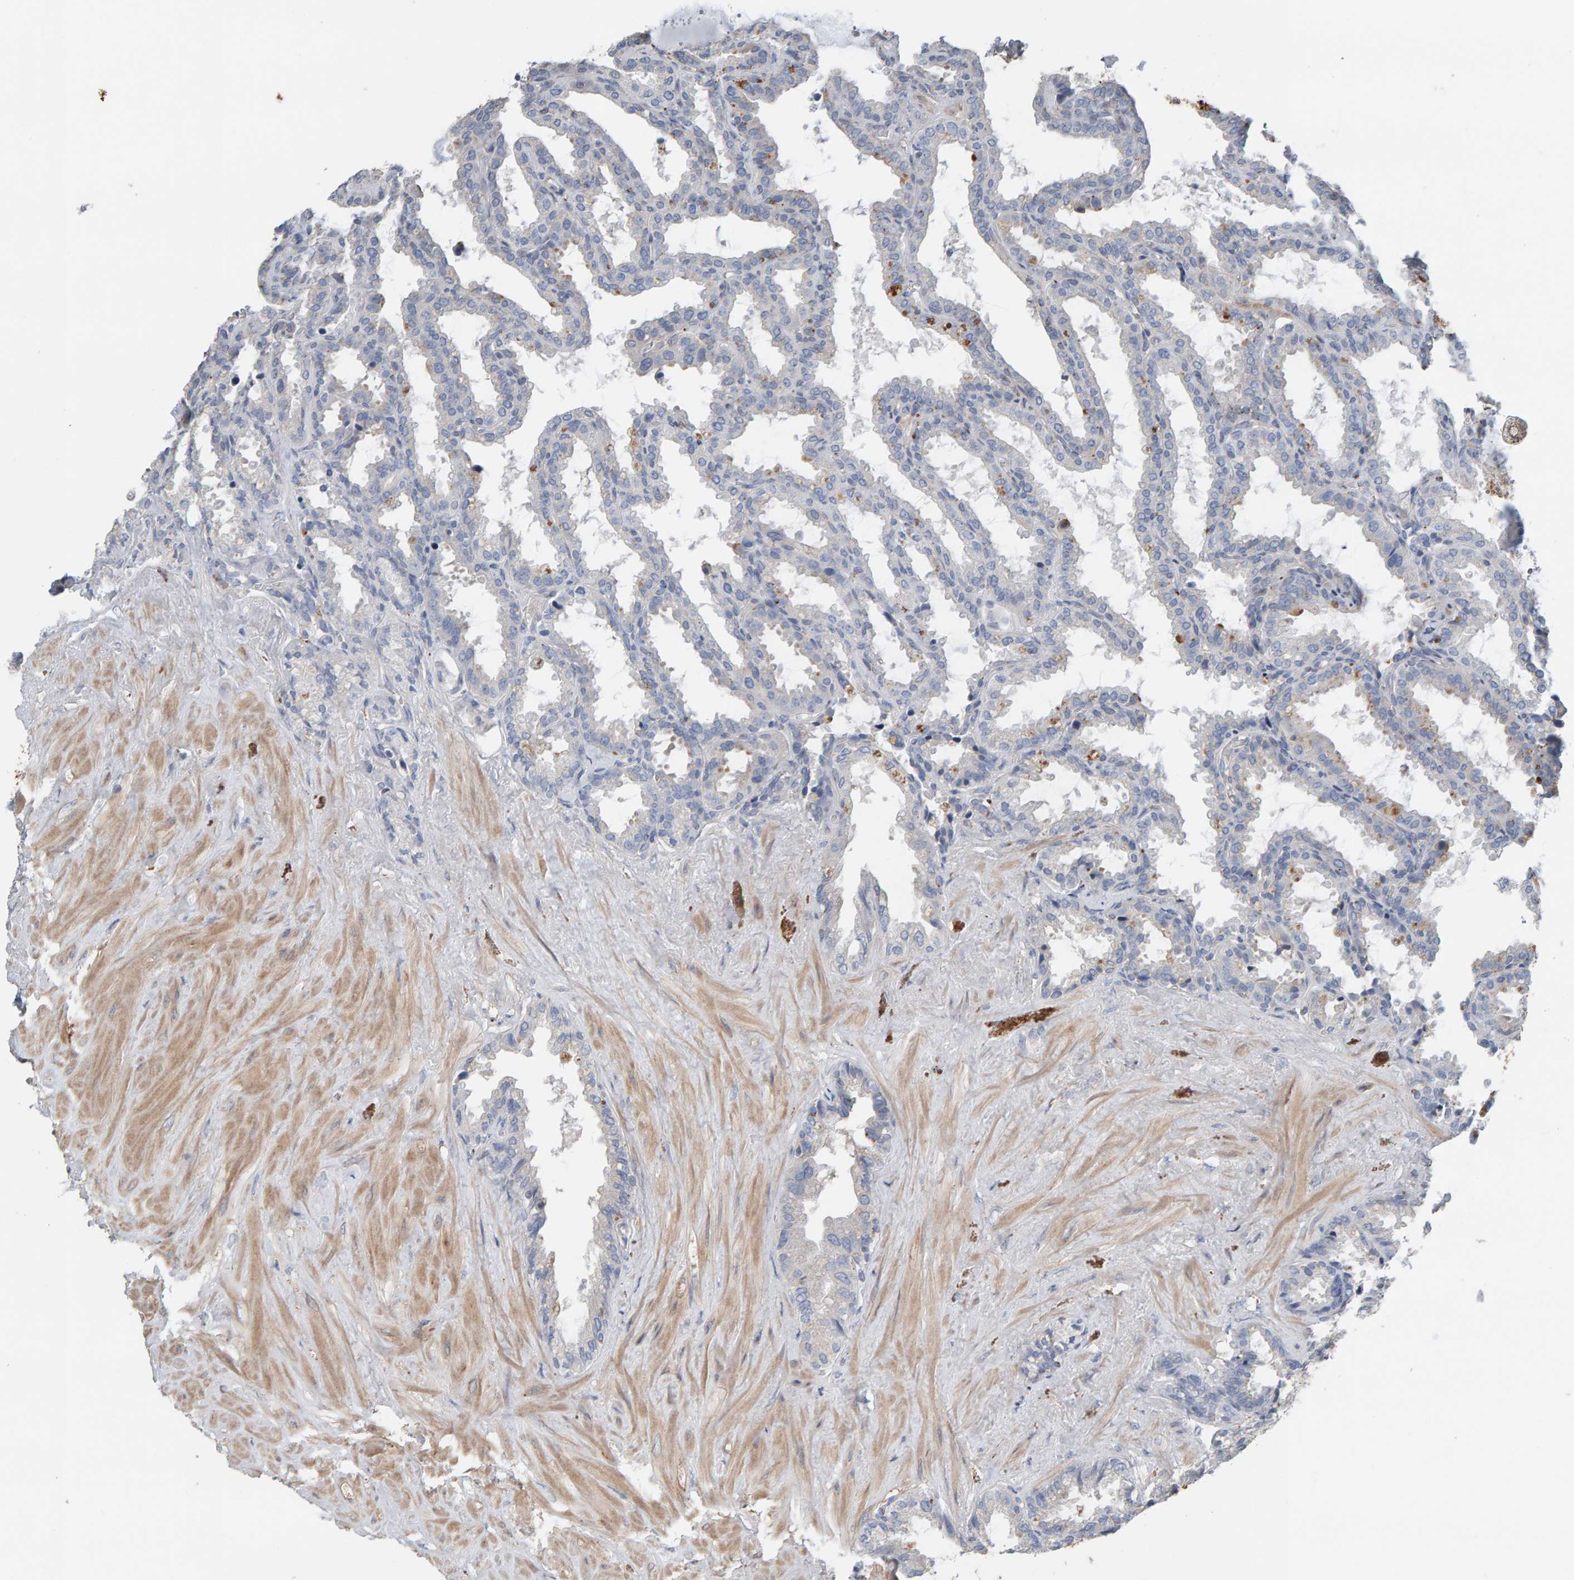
{"staining": {"intensity": "moderate", "quantity": "<25%", "location": "cytoplasmic/membranous"}, "tissue": "seminal vesicle", "cell_type": "Glandular cells", "image_type": "normal", "snomed": [{"axis": "morphology", "description": "Normal tissue, NOS"}, {"axis": "topography", "description": "Seminal veicle"}], "caption": "IHC image of benign seminal vesicle stained for a protein (brown), which displays low levels of moderate cytoplasmic/membranous positivity in about <25% of glandular cells.", "gene": "IPPK", "patient": {"sex": "male", "age": 46}}